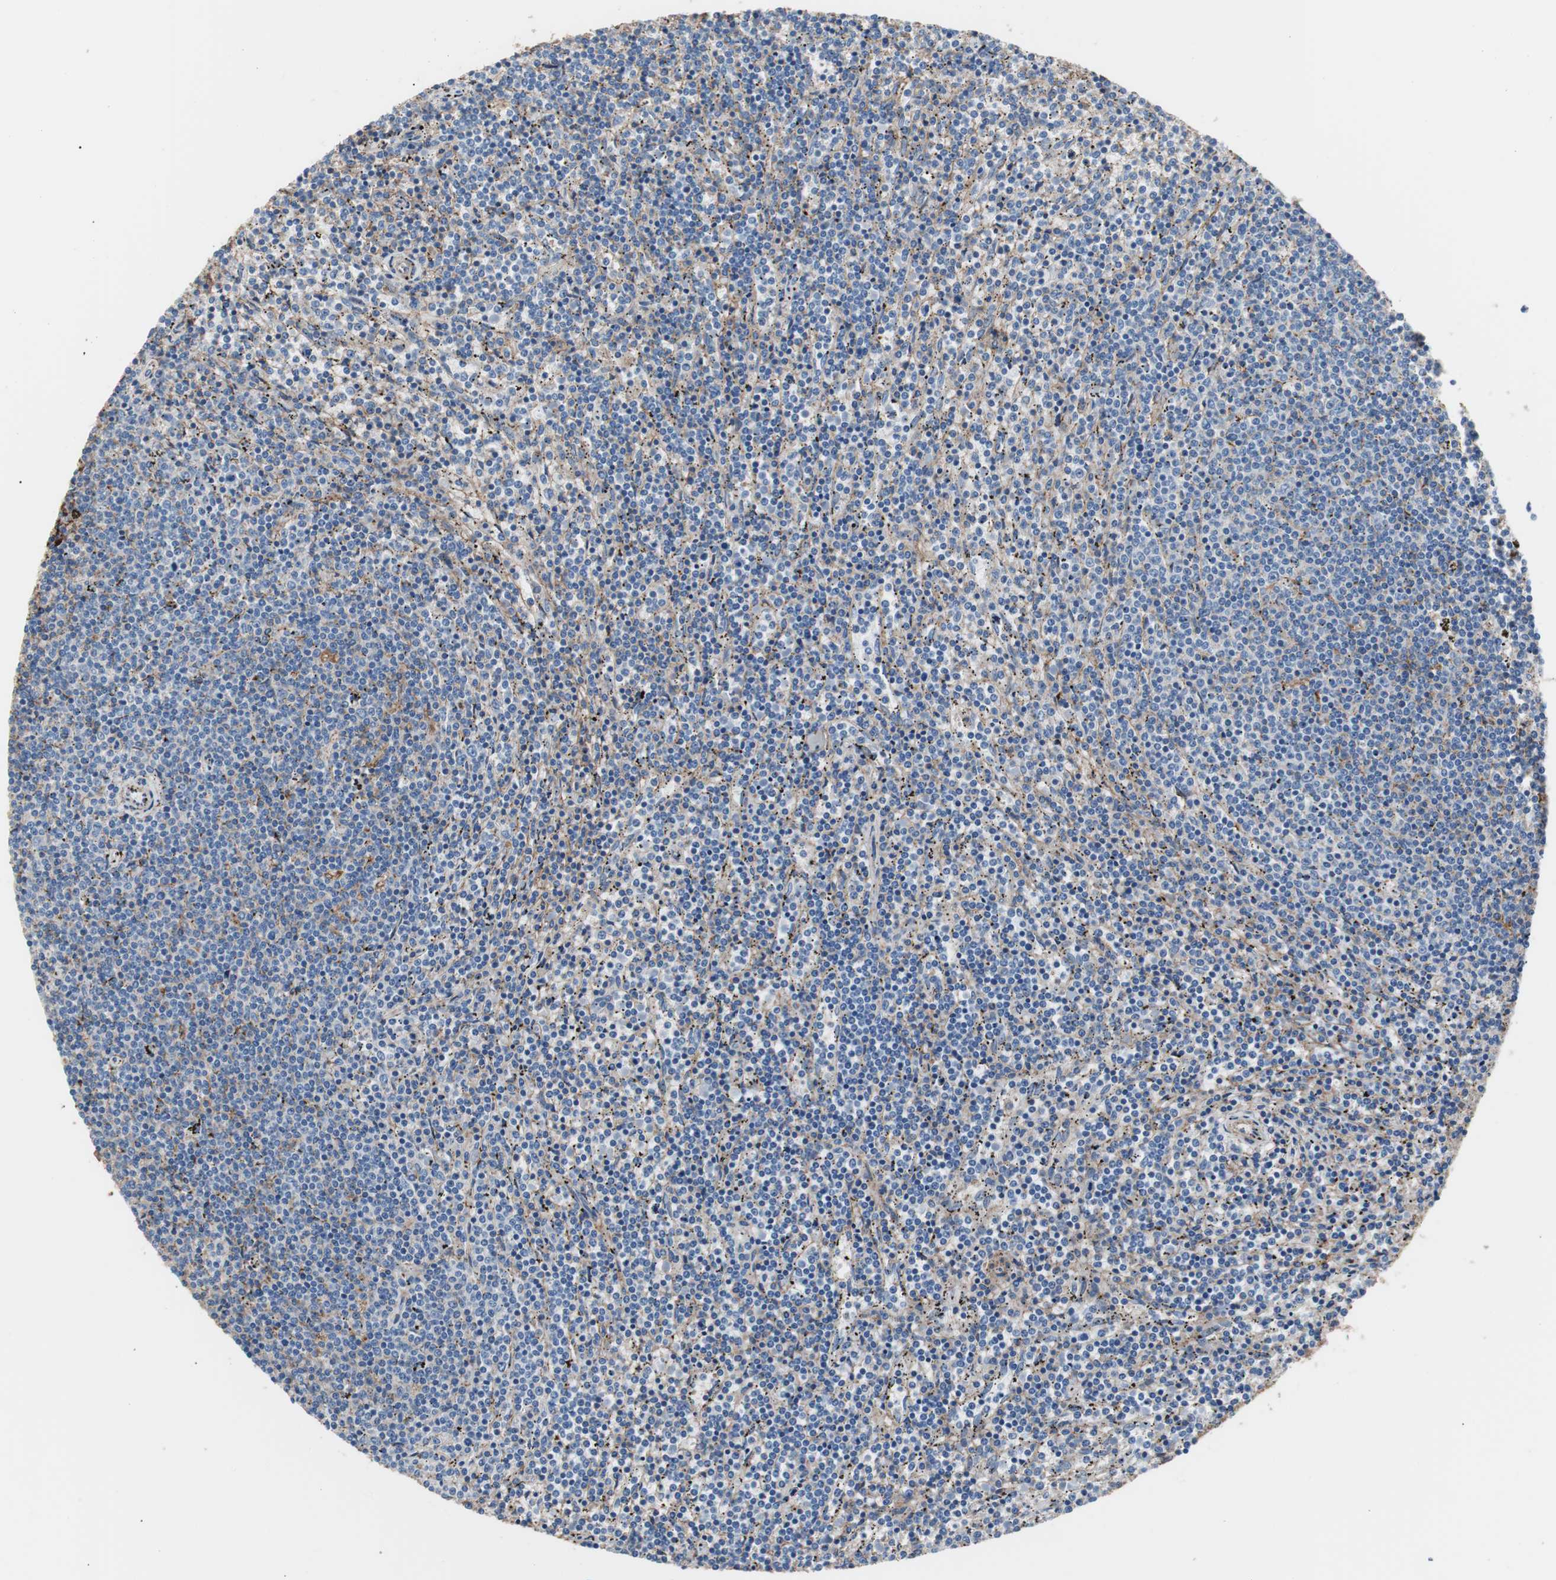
{"staining": {"intensity": "negative", "quantity": "none", "location": "none"}, "tissue": "lymphoma", "cell_type": "Tumor cells", "image_type": "cancer", "snomed": [{"axis": "morphology", "description": "Malignant lymphoma, non-Hodgkin's type, Low grade"}, {"axis": "topography", "description": "Spleen"}], "caption": "Immunohistochemistry image of neoplastic tissue: human malignant lymphoma, non-Hodgkin's type (low-grade) stained with DAB reveals no significant protein staining in tumor cells.", "gene": "CD81", "patient": {"sex": "female", "age": 50}}